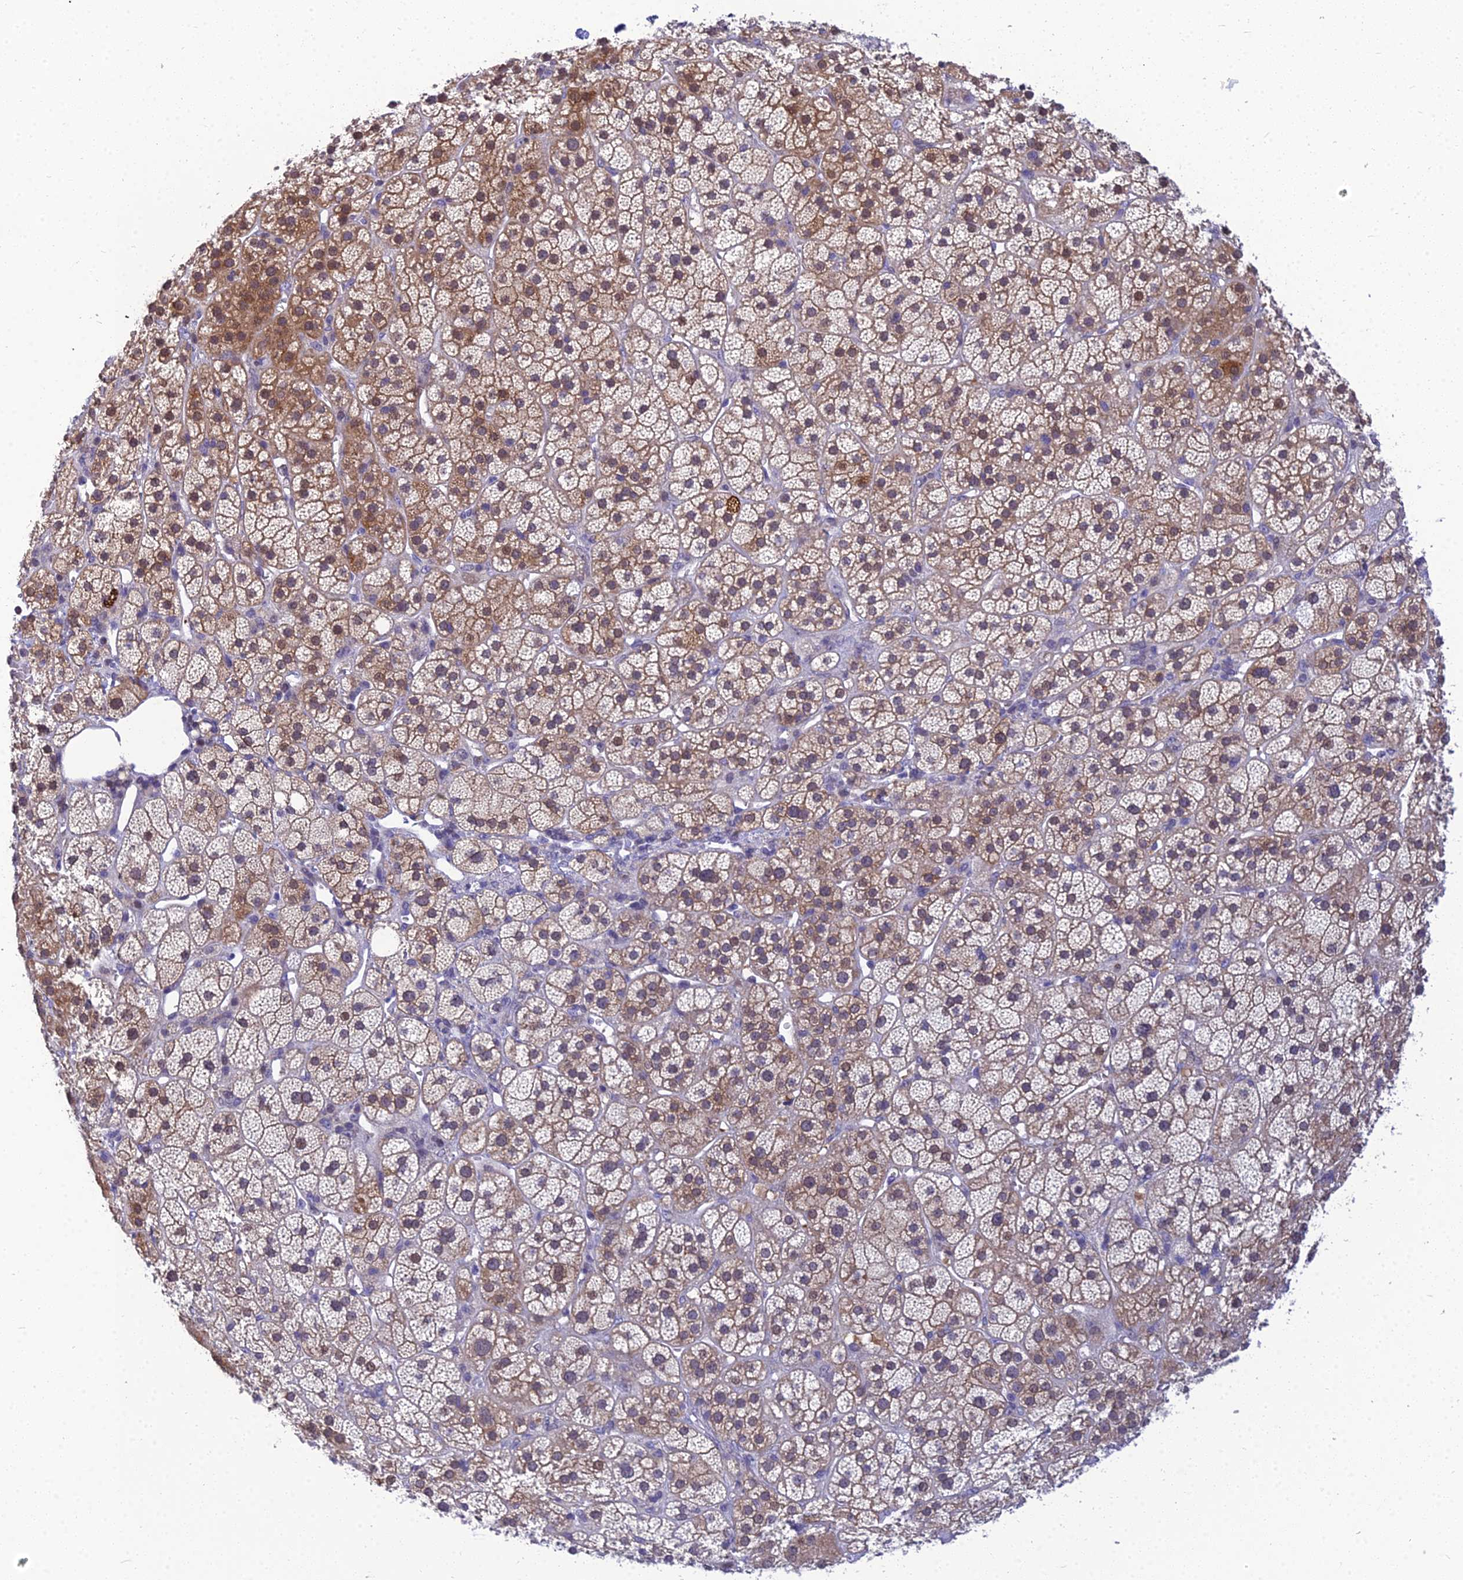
{"staining": {"intensity": "moderate", "quantity": "<25%", "location": "cytoplasmic/membranous"}, "tissue": "adrenal gland", "cell_type": "Glandular cells", "image_type": "normal", "snomed": [{"axis": "morphology", "description": "Normal tissue, NOS"}, {"axis": "topography", "description": "Adrenal gland"}], "caption": "Glandular cells exhibit low levels of moderate cytoplasmic/membranous expression in approximately <25% of cells in unremarkable human adrenal gland. (brown staining indicates protein expression, while blue staining denotes nuclei).", "gene": "ZMIZ1", "patient": {"sex": "female", "age": 70}}